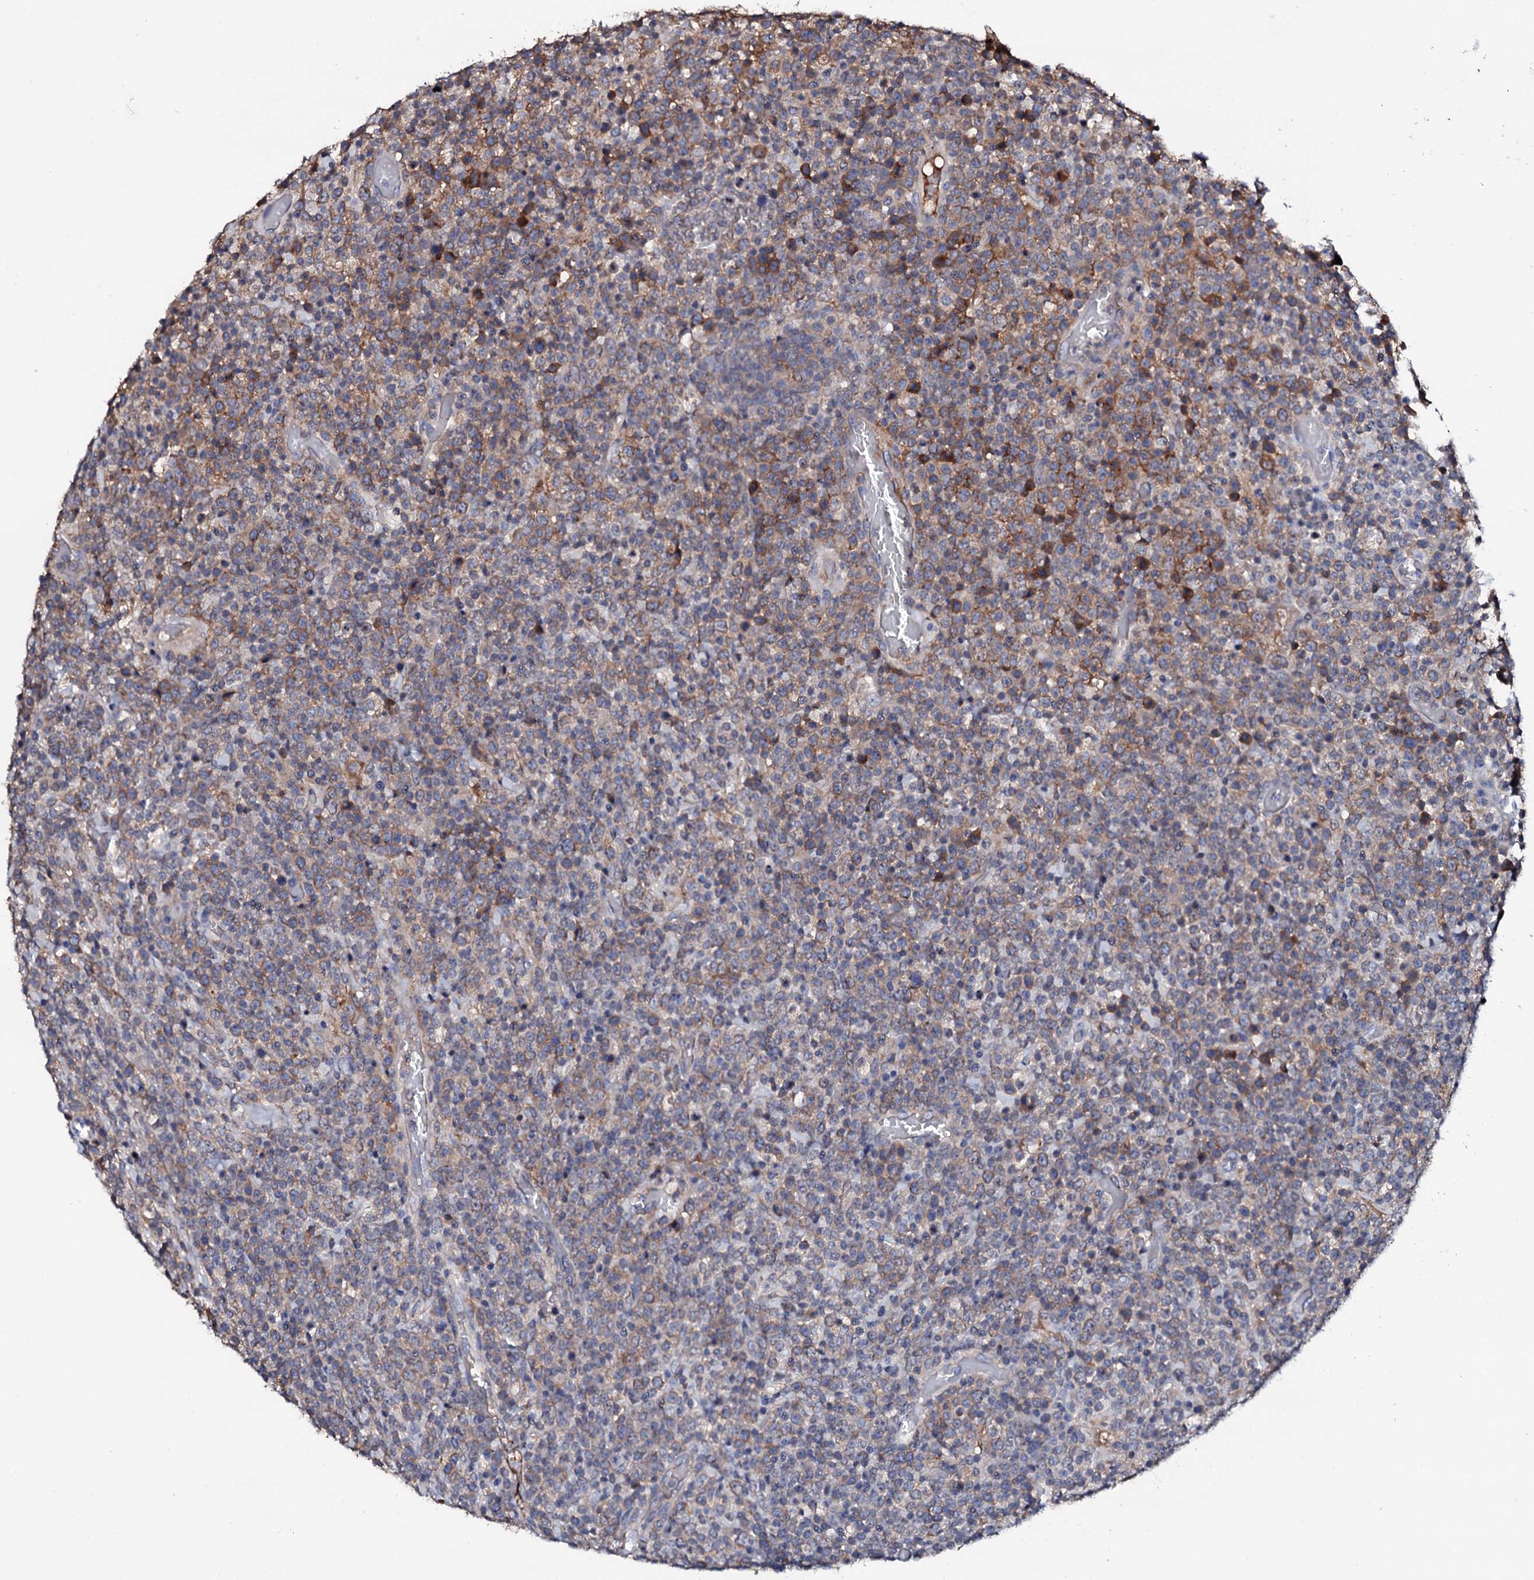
{"staining": {"intensity": "weak", "quantity": "25%-75%", "location": "cytoplasmic/membranous"}, "tissue": "lymphoma", "cell_type": "Tumor cells", "image_type": "cancer", "snomed": [{"axis": "morphology", "description": "Malignant lymphoma, non-Hodgkin's type, High grade"}, {"axis": "topography", "description": "Colon"}], "caption": "This is an image of immunohistochemistry staining of high-grade malignant lymphoma, non-Hodgkin's type, which shows weak expression in the cytoplasmic/membranous of tumor cells.", "gene": "TCAF2", "patient": {"sex": "female", "age": 53}}